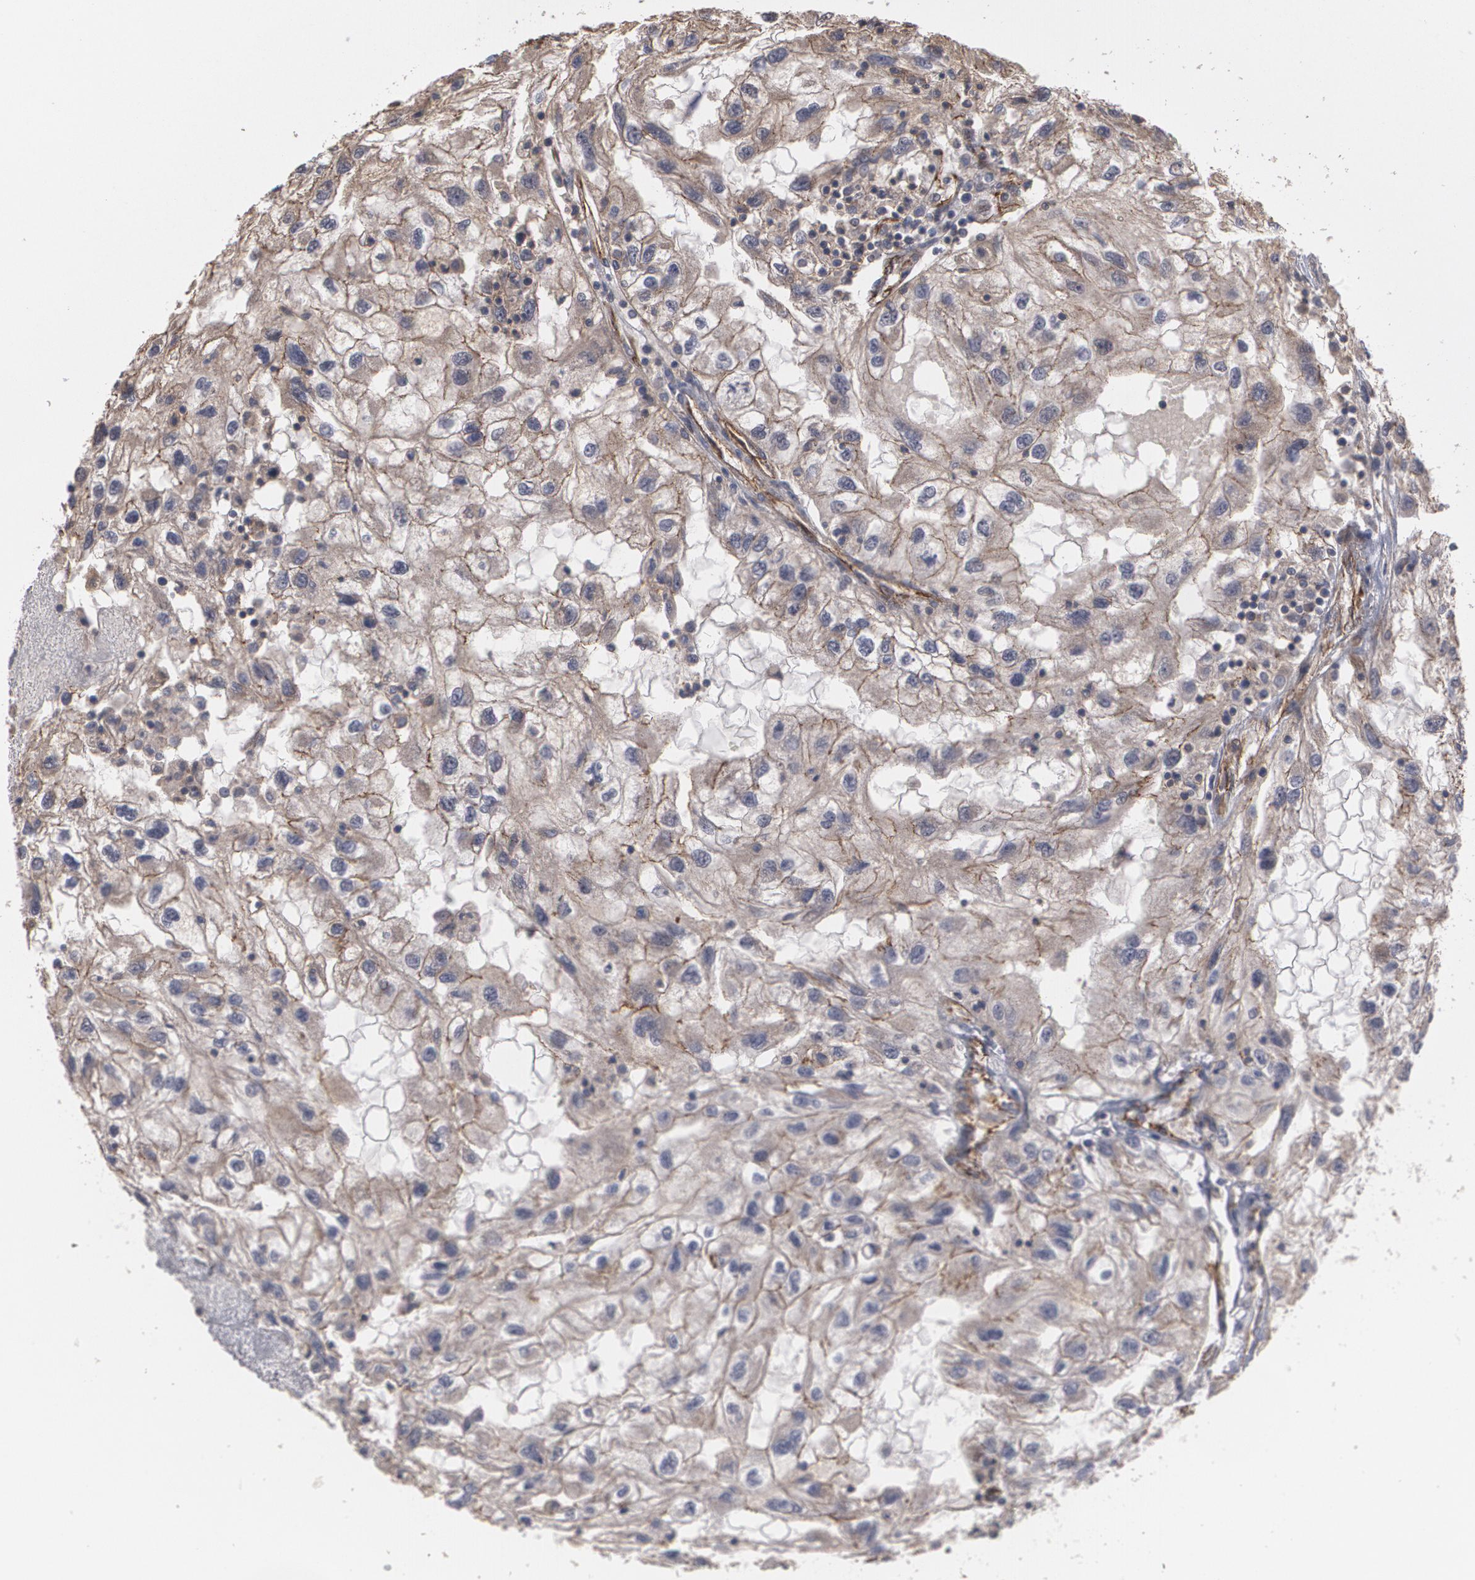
{"staining": {"intensity": "moderate", "quantity": ">75%", "location": "cytoplasmic/membranous"}, "tissue": "renal cancer", "cell_type": "Tumor cells", "image_type": "cancer", "snomed": [{"axis": "morphology", "description": "Normal tissue, NOS"}, {"axis": "morphology", "description": "Adenocarcinoma, NOS"}, {"axis": "topography", "description": "Kidney"}], "caption": "Protein staining of renal adenocarcinoma tissue reveals moderate cytoplasmic/membranous positivity in approximately >75% of tumor cells.", "gene": "TJP1", "patient": {"sex": "male", "age": 71}}